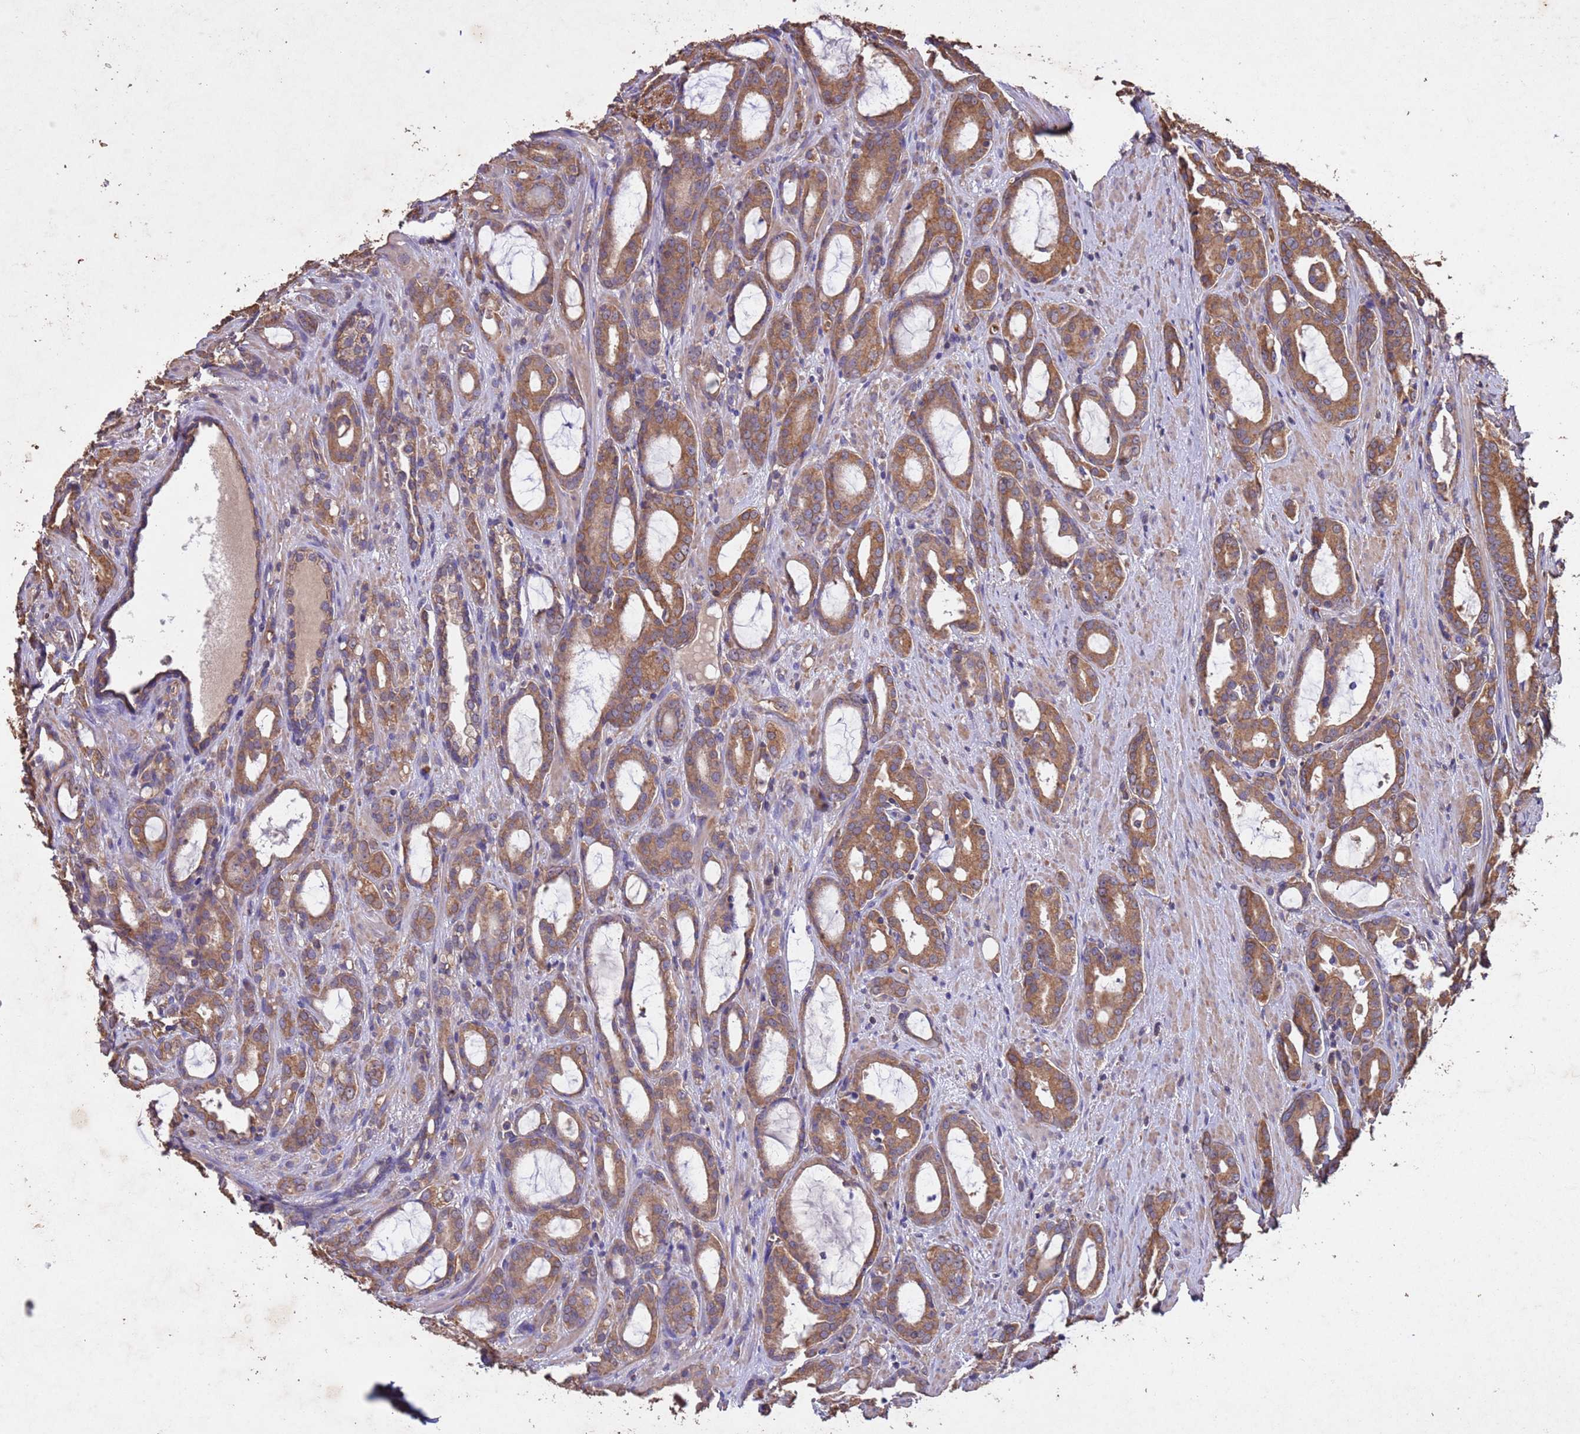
{"staining": {"intensity": "moderate", "quantity": ">75%", "location": "cytoplasmic/membranous"}, "tissue": "prostate cancer", "cell_type": "Tumor cells", "image_type": "cancer", "snomed": [{"axis": "morphology", "description": "Adenocarcinoma, High grade"}, {"axis": "topography", "description": "Prostate"}], "caption": "Moderate cytoplasmic/membranous staining for a protein is present in approximately >75% of tumor cells of prostate cancer using IHC.", "gene": "MTX3", "patient": {"sex": "male", "age": 72}}